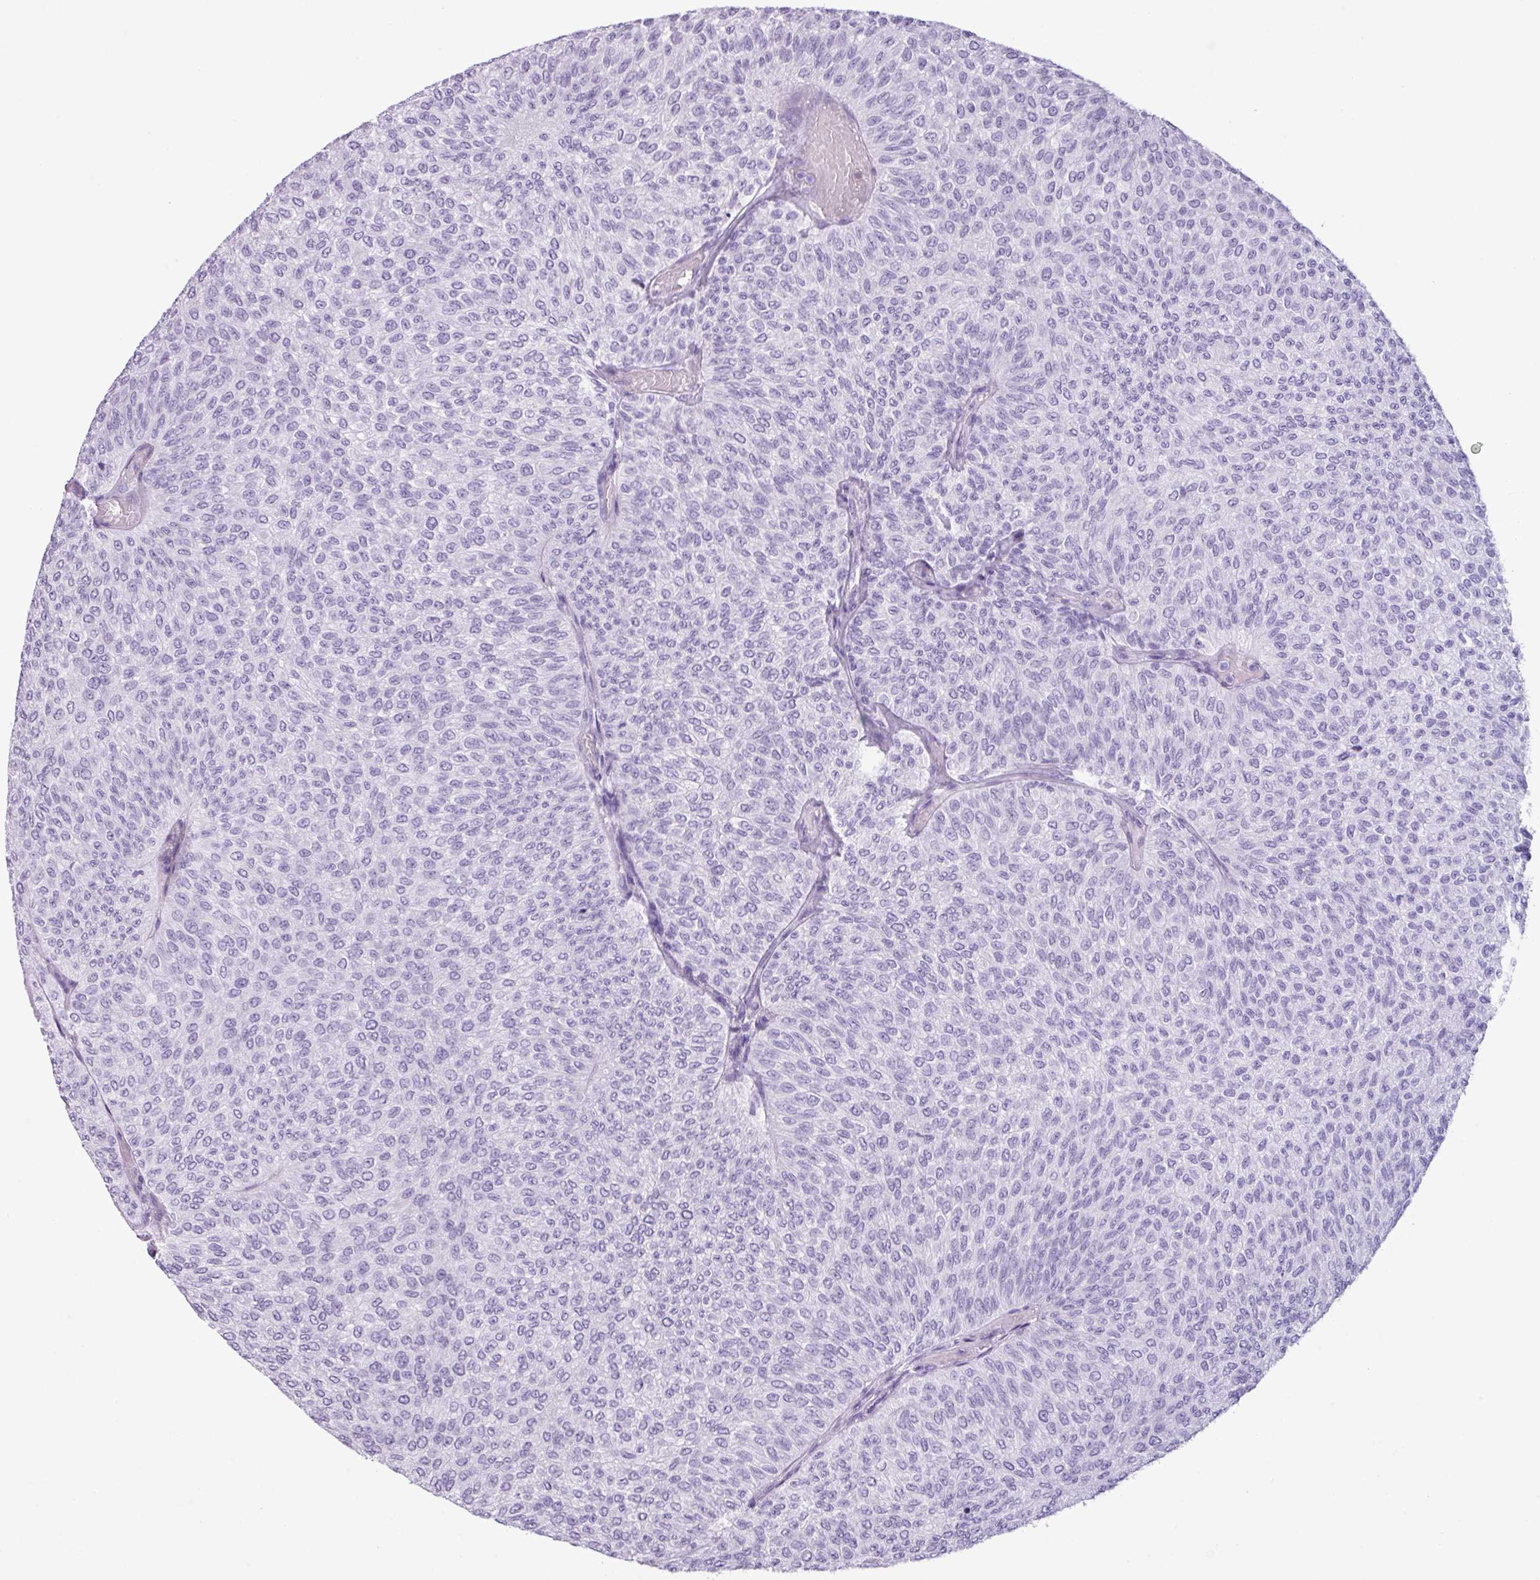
{"staining": {"intensity": "negative", "quantity": "none", "location": "none"}, "tissue": "urothelial cancer", "cell_type": "Tumor cells", "image_type": "cancer", "snomed": [{"axis": "morphology", "description": "Urothelial carcinoma, Low grade"}, {"axis": "topography", "description": "Urinary bladder"}], "caption": "IHC of human urothelial carcinoma (low-grade) shows no positivity in tumor cells.", "gene": "SCT", "patient": {"sex": "male", "age": 78}}